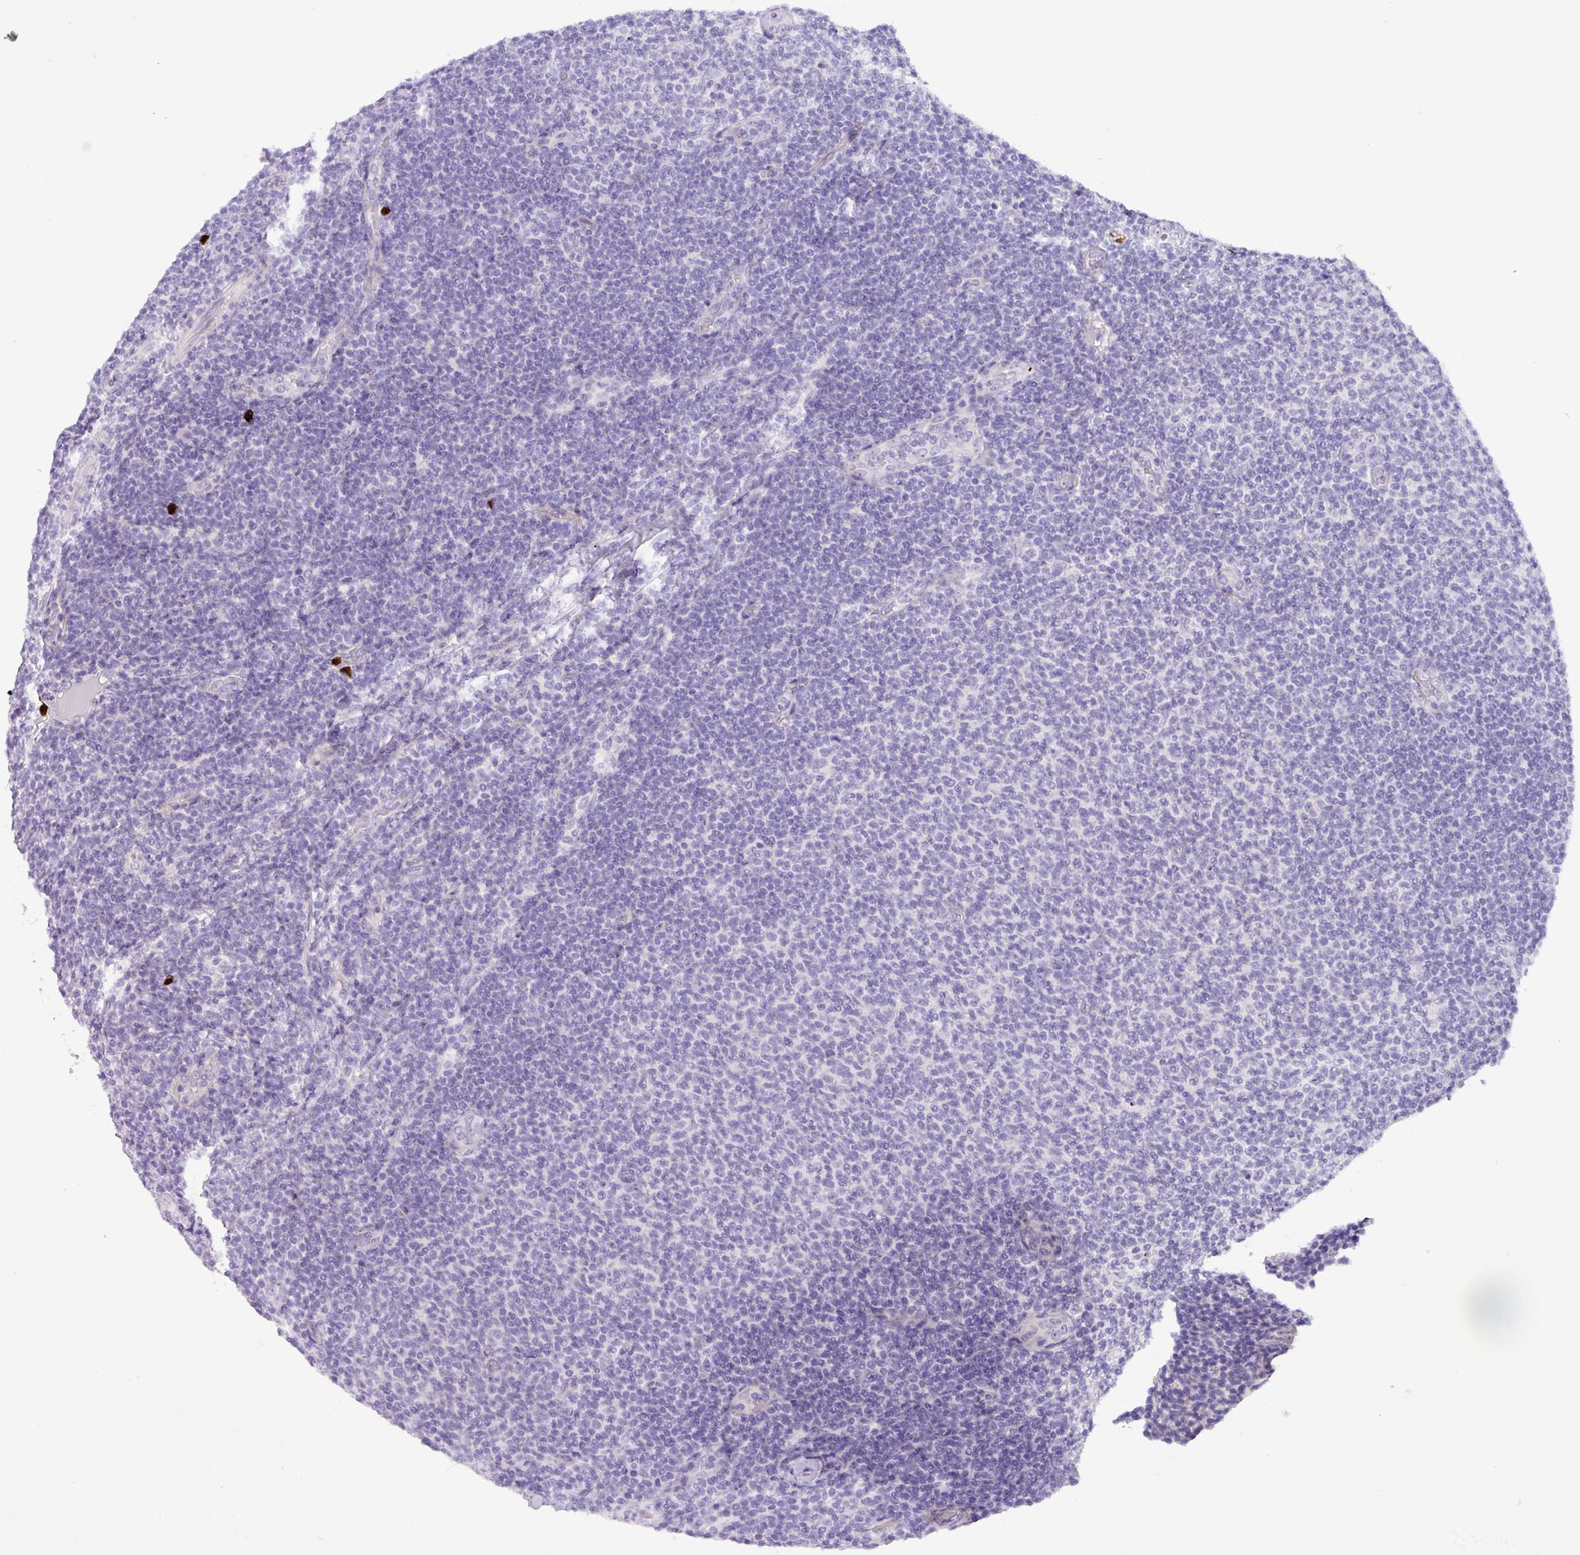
{"staining": {"intensity": "negative", "quantity": "none", "location": "none"}, "tissue": "lymphoma", "cell_type": "Tumor cells", "image_type": "cancer", "snomed": [{"axis": "morphology", "description": "Malignant lymphoma, non-Hodgkin's type, Low grade"}, {"axis": "topography", "description": "Lymph node"}], "caption": "This is an immunohistochemistry histopathology image of malignant lymphoma, non-Hodgkin's type (low-grade). There is no staining in tumor cells.", "gene": "MRM2", "patient": {"sex": "male", "age": 66}}